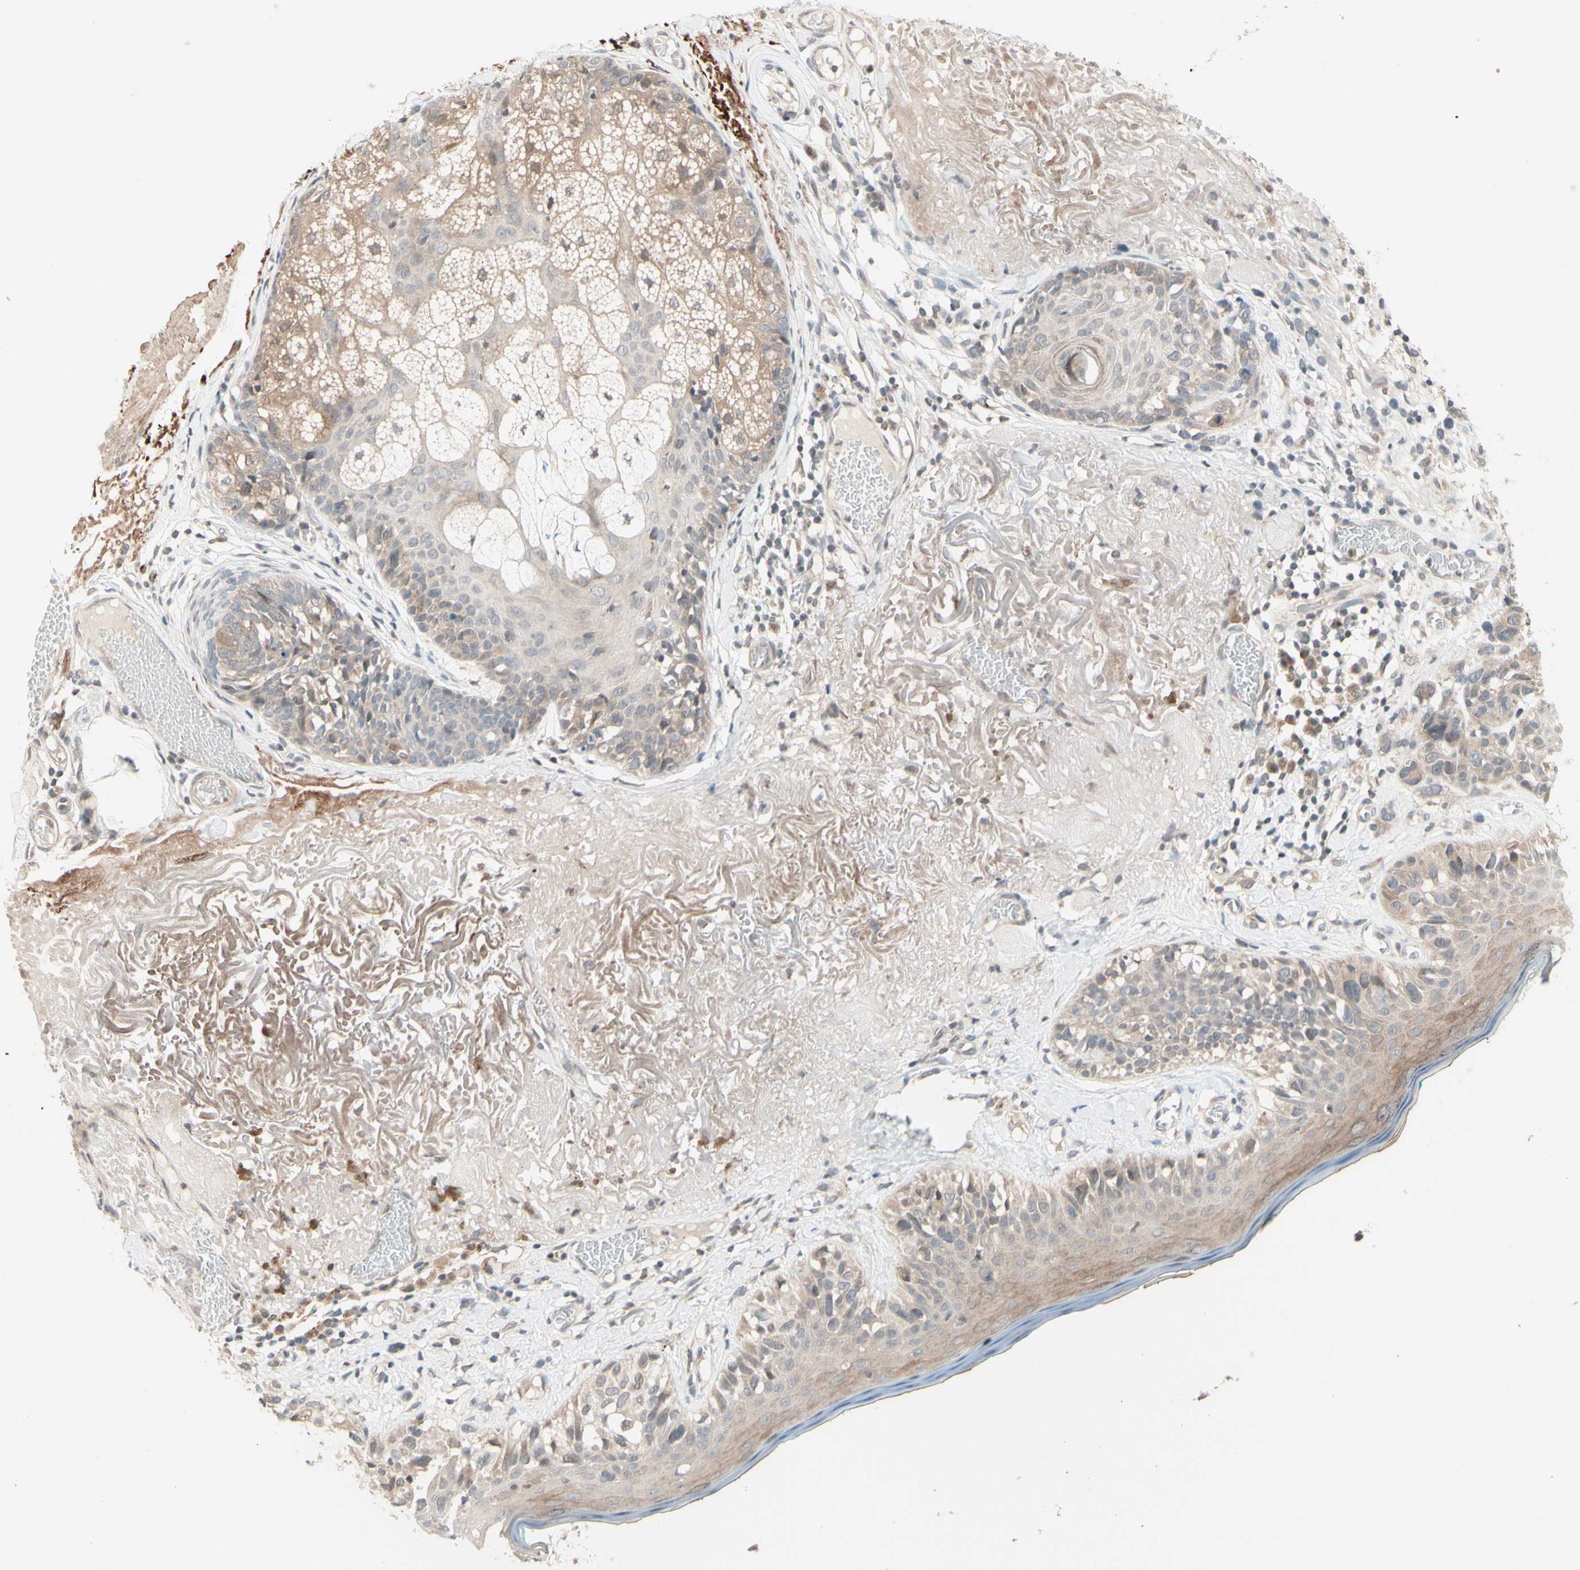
{"staining": {"intensity": "weak", "quantity": ">75%", "location": "cytoplasmic/membranous"}, "tissue": "melanoma", "cell_type": "Tumor cells", "image_type": "cancer", "snomed": [{"axis": "morphology", "description": "Malignant melanoma in situ"}, {"axis": "morphology", "description": "Malignant melanoma, NOS"}, {"axis": "topography", "description": "Skin"}], "caption": "Protein expression analysis of malignant melanoma reveals weak cytoplasmic/membranous expression in about >75% of tumor cells.", "gene": "ZW10", "patient": {"sex": "female", "age": 88}}